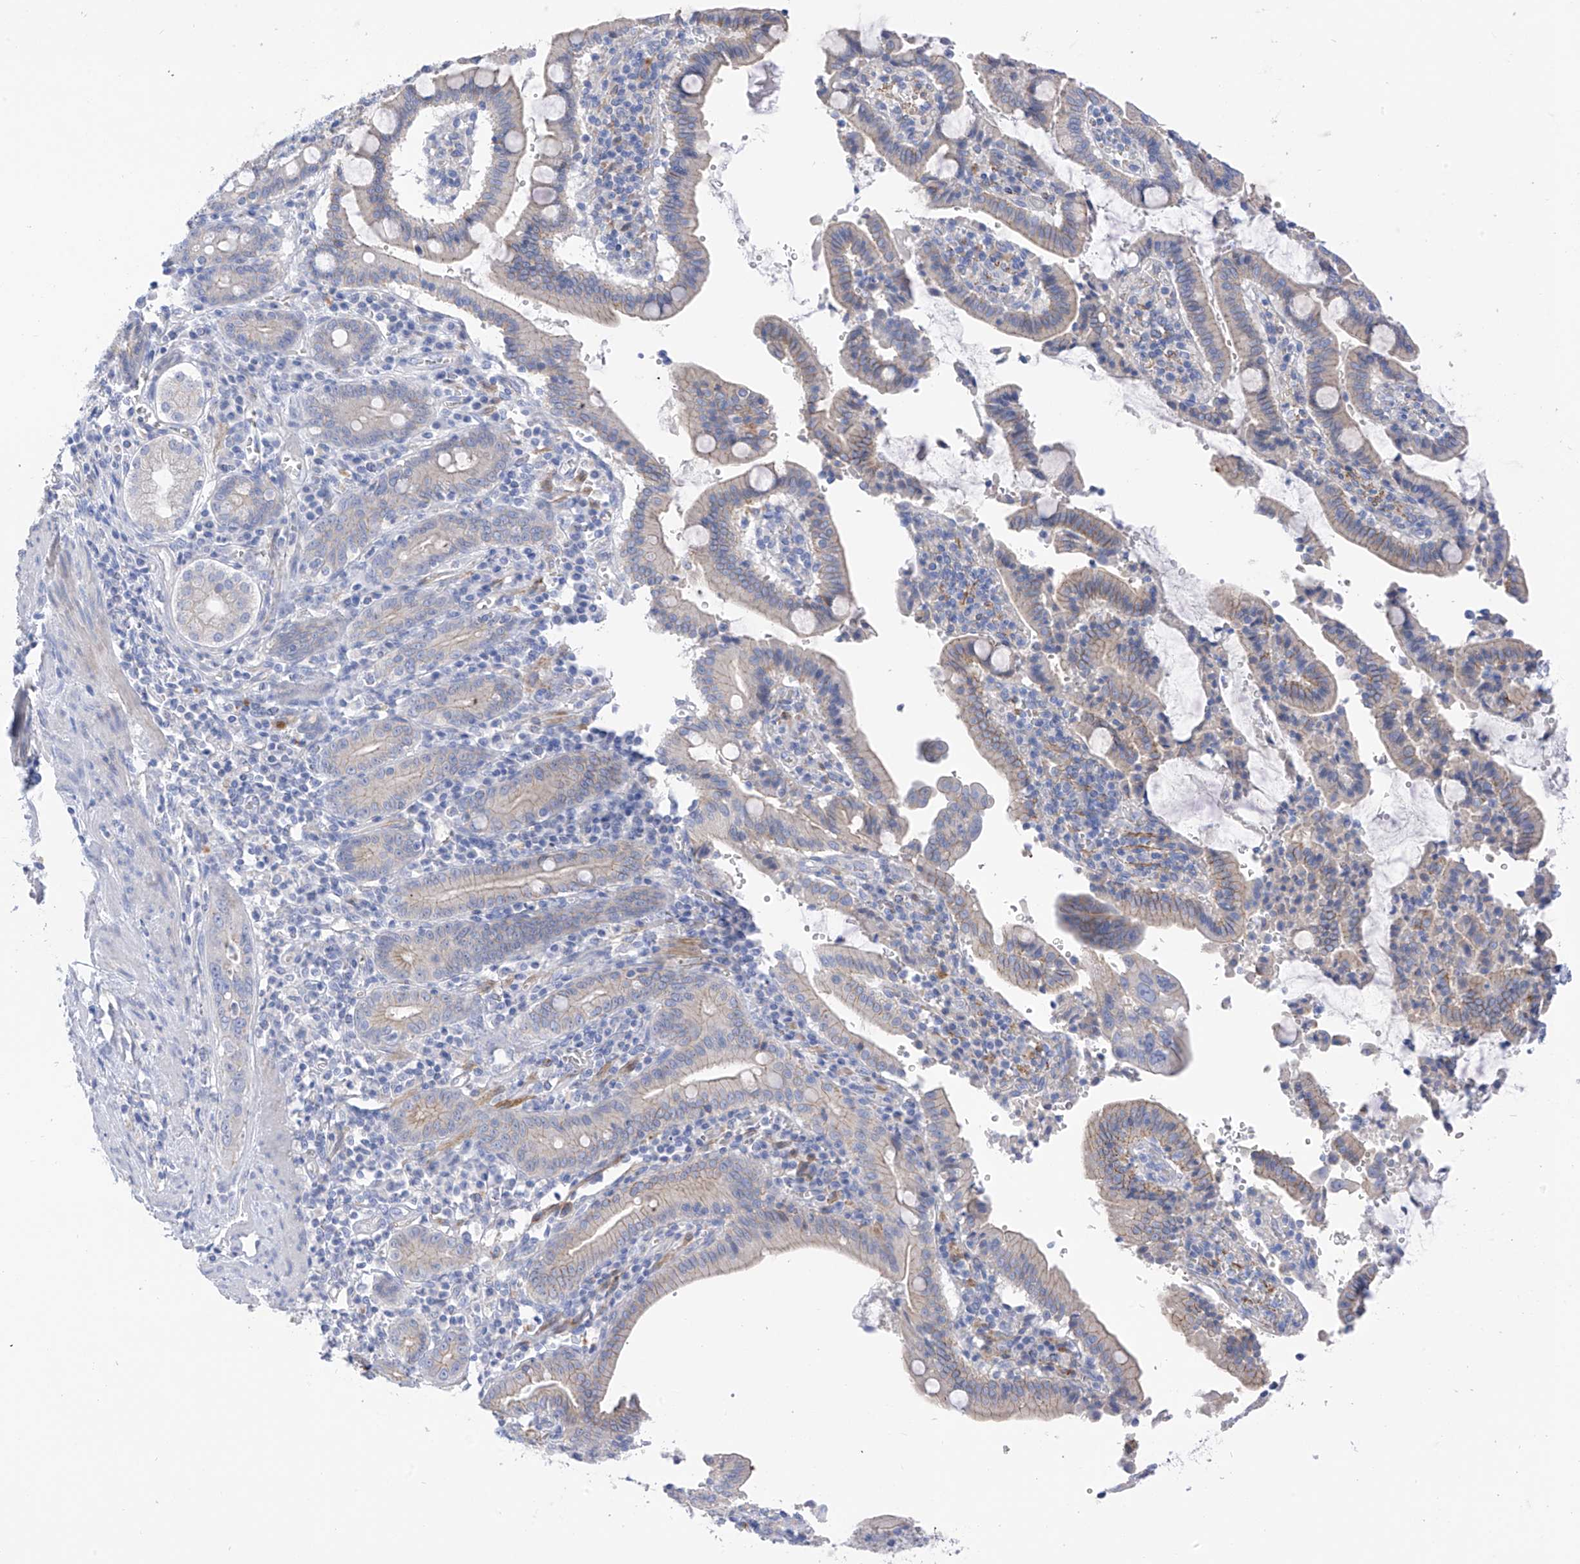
{"staining": {"intensity": "weak", "quantity": "<25%", "location": "cytoplasmic/membranous"}, "tissue": "pancreatic cancer", "cell_type": "Tumor cells", "image_type": "cancer", "snomed": [{"axis": "morphology", "description": "Adenocarcinoma, NOS"}, {"axis": "topography", "description": "Pancreas"}], "caption": "Immunohistochemistry of human adenocarcinoma (pancreatic) exhibits no staining in tumor cells.", "gene": "ITGA9", "patient": {"sex": "male", "age": 70}}